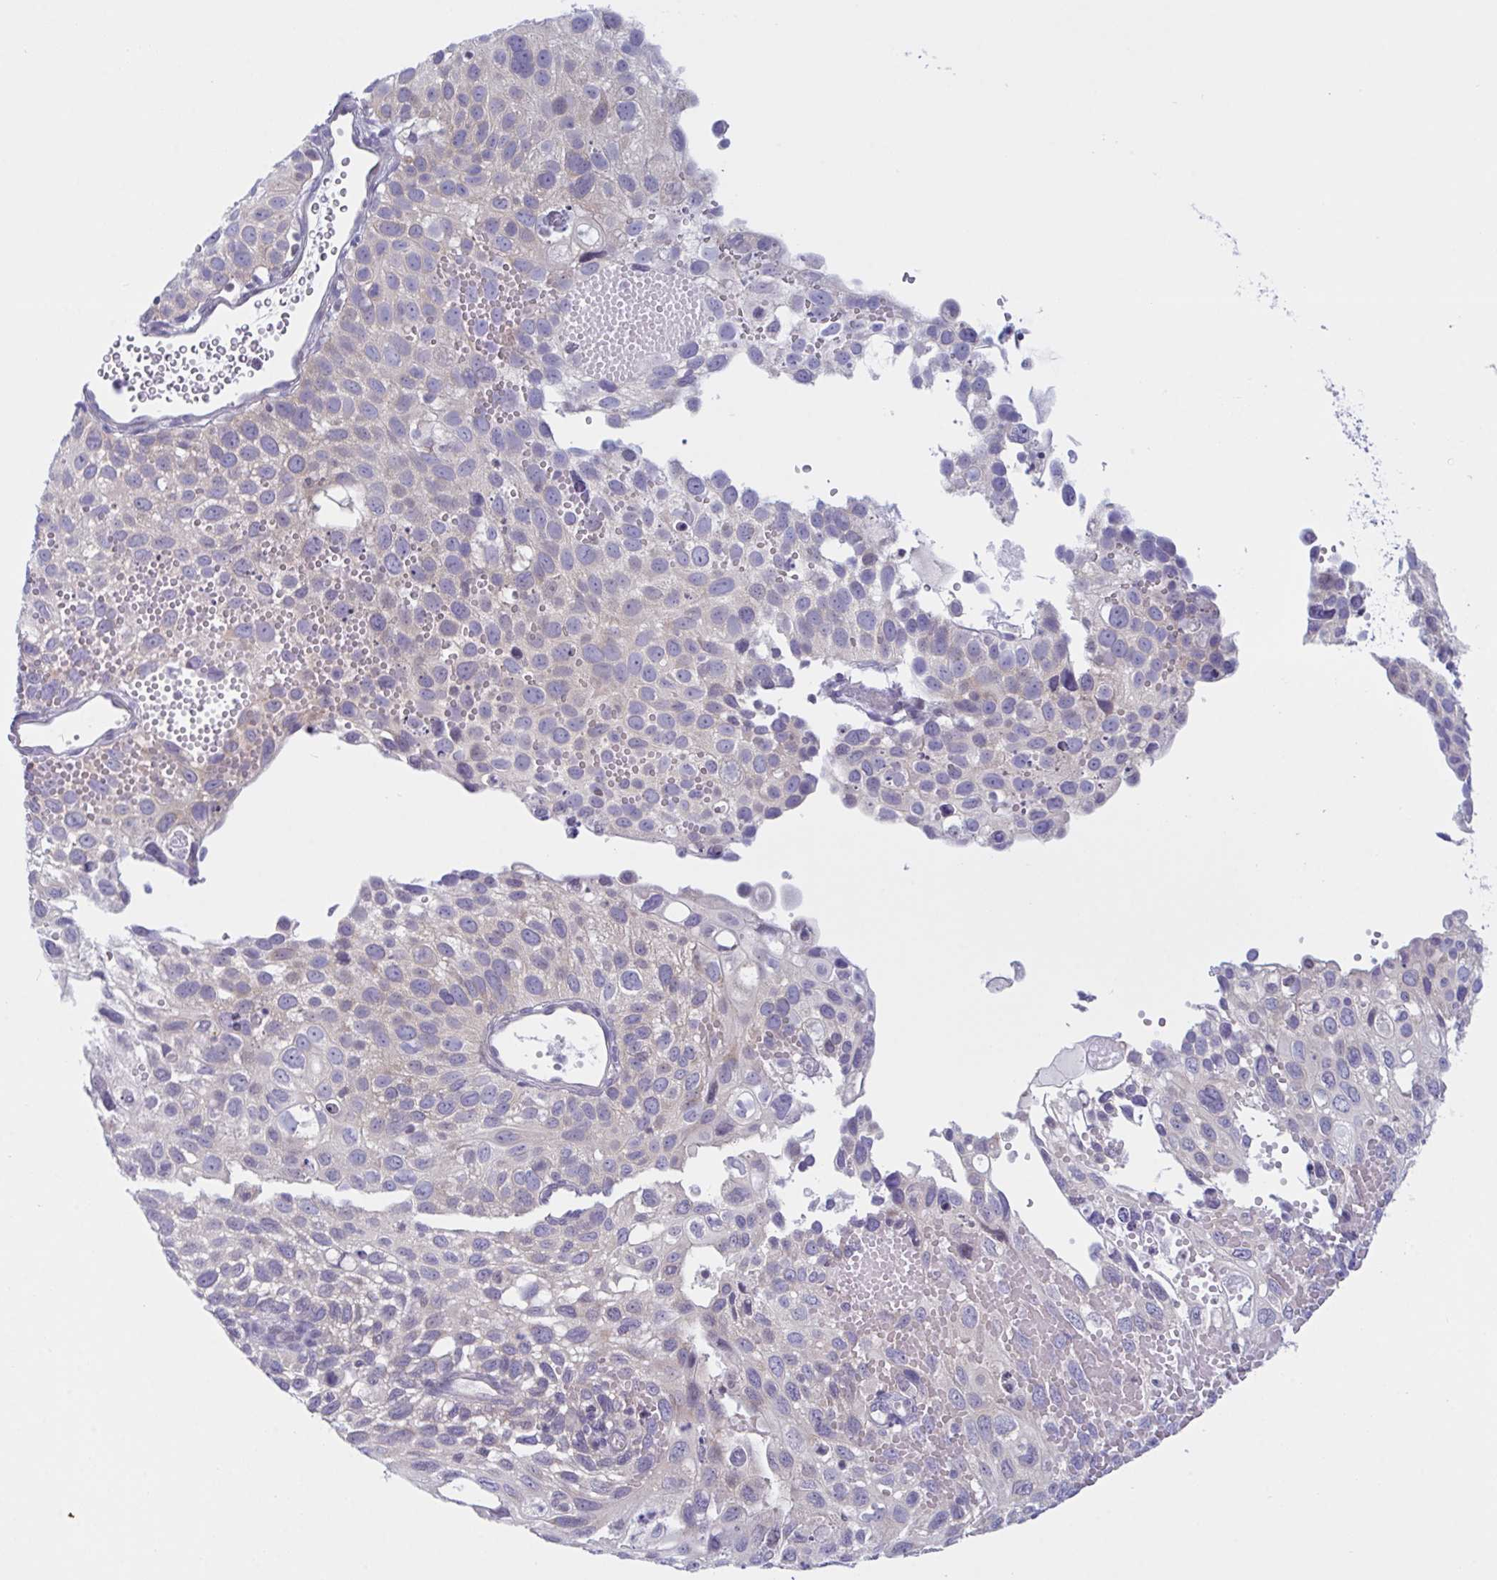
{"staining": {"intensity": "negative", "quantity": "none", "location": "none"}, "tissue": "cervical cancer", "cell_type": "Tumor cells", "image_type": "cancer", "snomed": [{"axis": "morphology", "description": "Squamous cell carcinoma, NOS"}, {"axis": "topography", "description": "Cervix"}], "caption": "An immunohistochemistry histopathology image of cervical squamous cell carcinoma is shown. There is no staining in tumor cells of cervical squamous cell carcinoma.", "gene": "NAA30", "patient": {"sex": "female", "age": 70}}